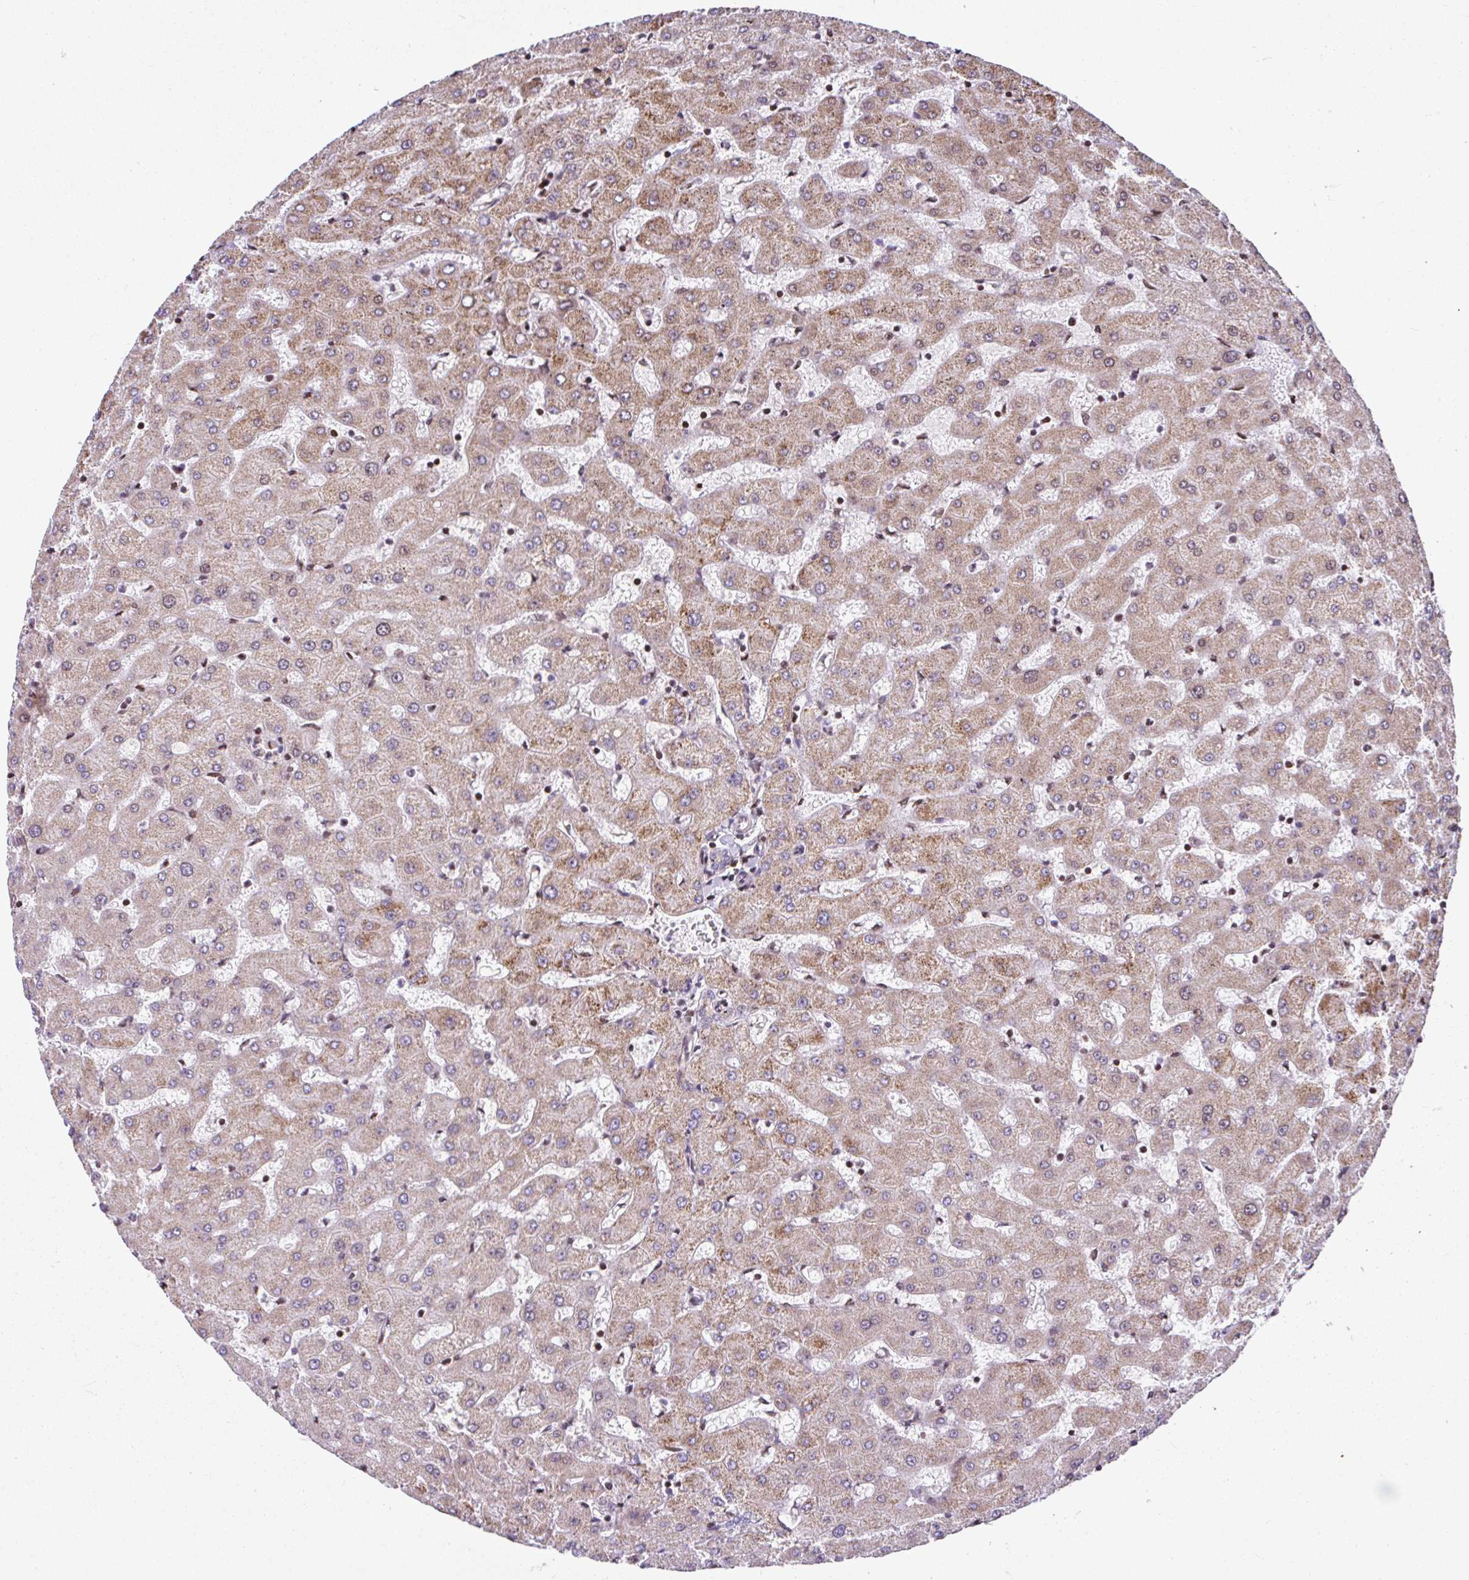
{"staining": {"intensity": "weak", "quantity": "<25%", "location": "cytoplasmic/membranous"}, "tissue": "liver", "cell_type": "Cholangiocytes", "image_type": "normal", "snomed": [{"axis": "morphology", "description": "Normal tissue, NOS"}, {"axis": "topography", "description": "Liver"}], "caption": "Benign liver was stained to show a protein in brown. There is no significant staining in cholangiocytes. (DAB IHC with hematoxylin counter stain).", "gene": "FIGNL1", "patient": {"sex": "female", "age": 63}}